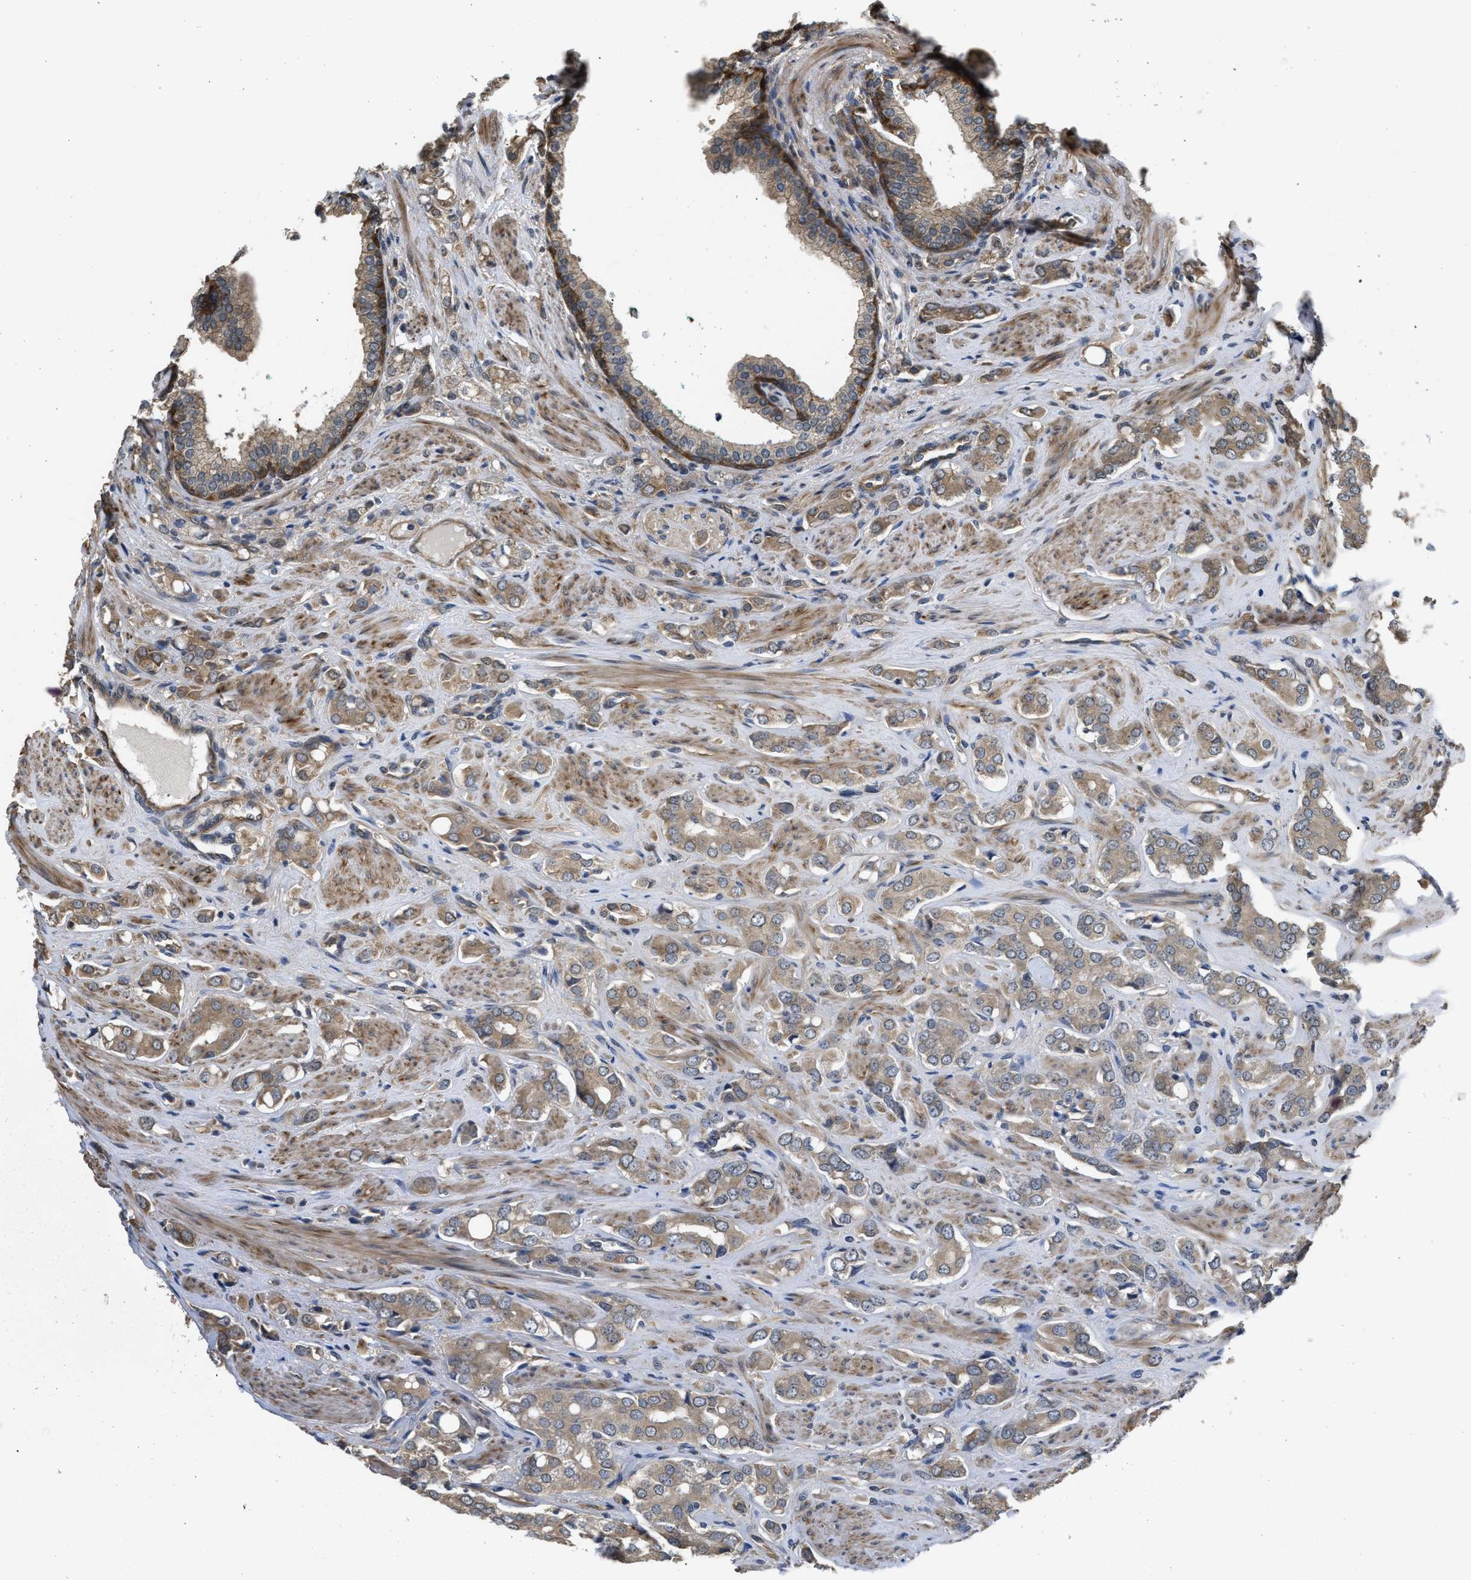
{"staining": {"intensity": "weak", "quantity": "<25%", "location": "cytoplasmic/membranous"}, "tissue": "prostate cancer", "cell_type": "Tumor cells", "image_type": "cancer", "snomed": [{"axis": "morphology", "description": "Adenocarcinoma, High grade"}, {"axis": "topography", "description": "Prostate"}], "caption": "An immunohistochemistry histopathology image of prostate cancer (adenocarcinoma (high-grade)) is shown. There is no staining in tumor cells of prostate cancer (adenocarcinoma (high-grade)). (Stains: DAB (3,3'-diaminobenzidine) immunohistochemistry (IHC) with hematoxylin counter stain, Microscopy: brightfield microscopy at high magnification).", "gene": "BAG3", "patient": {"sex": "male", "age": 52}}